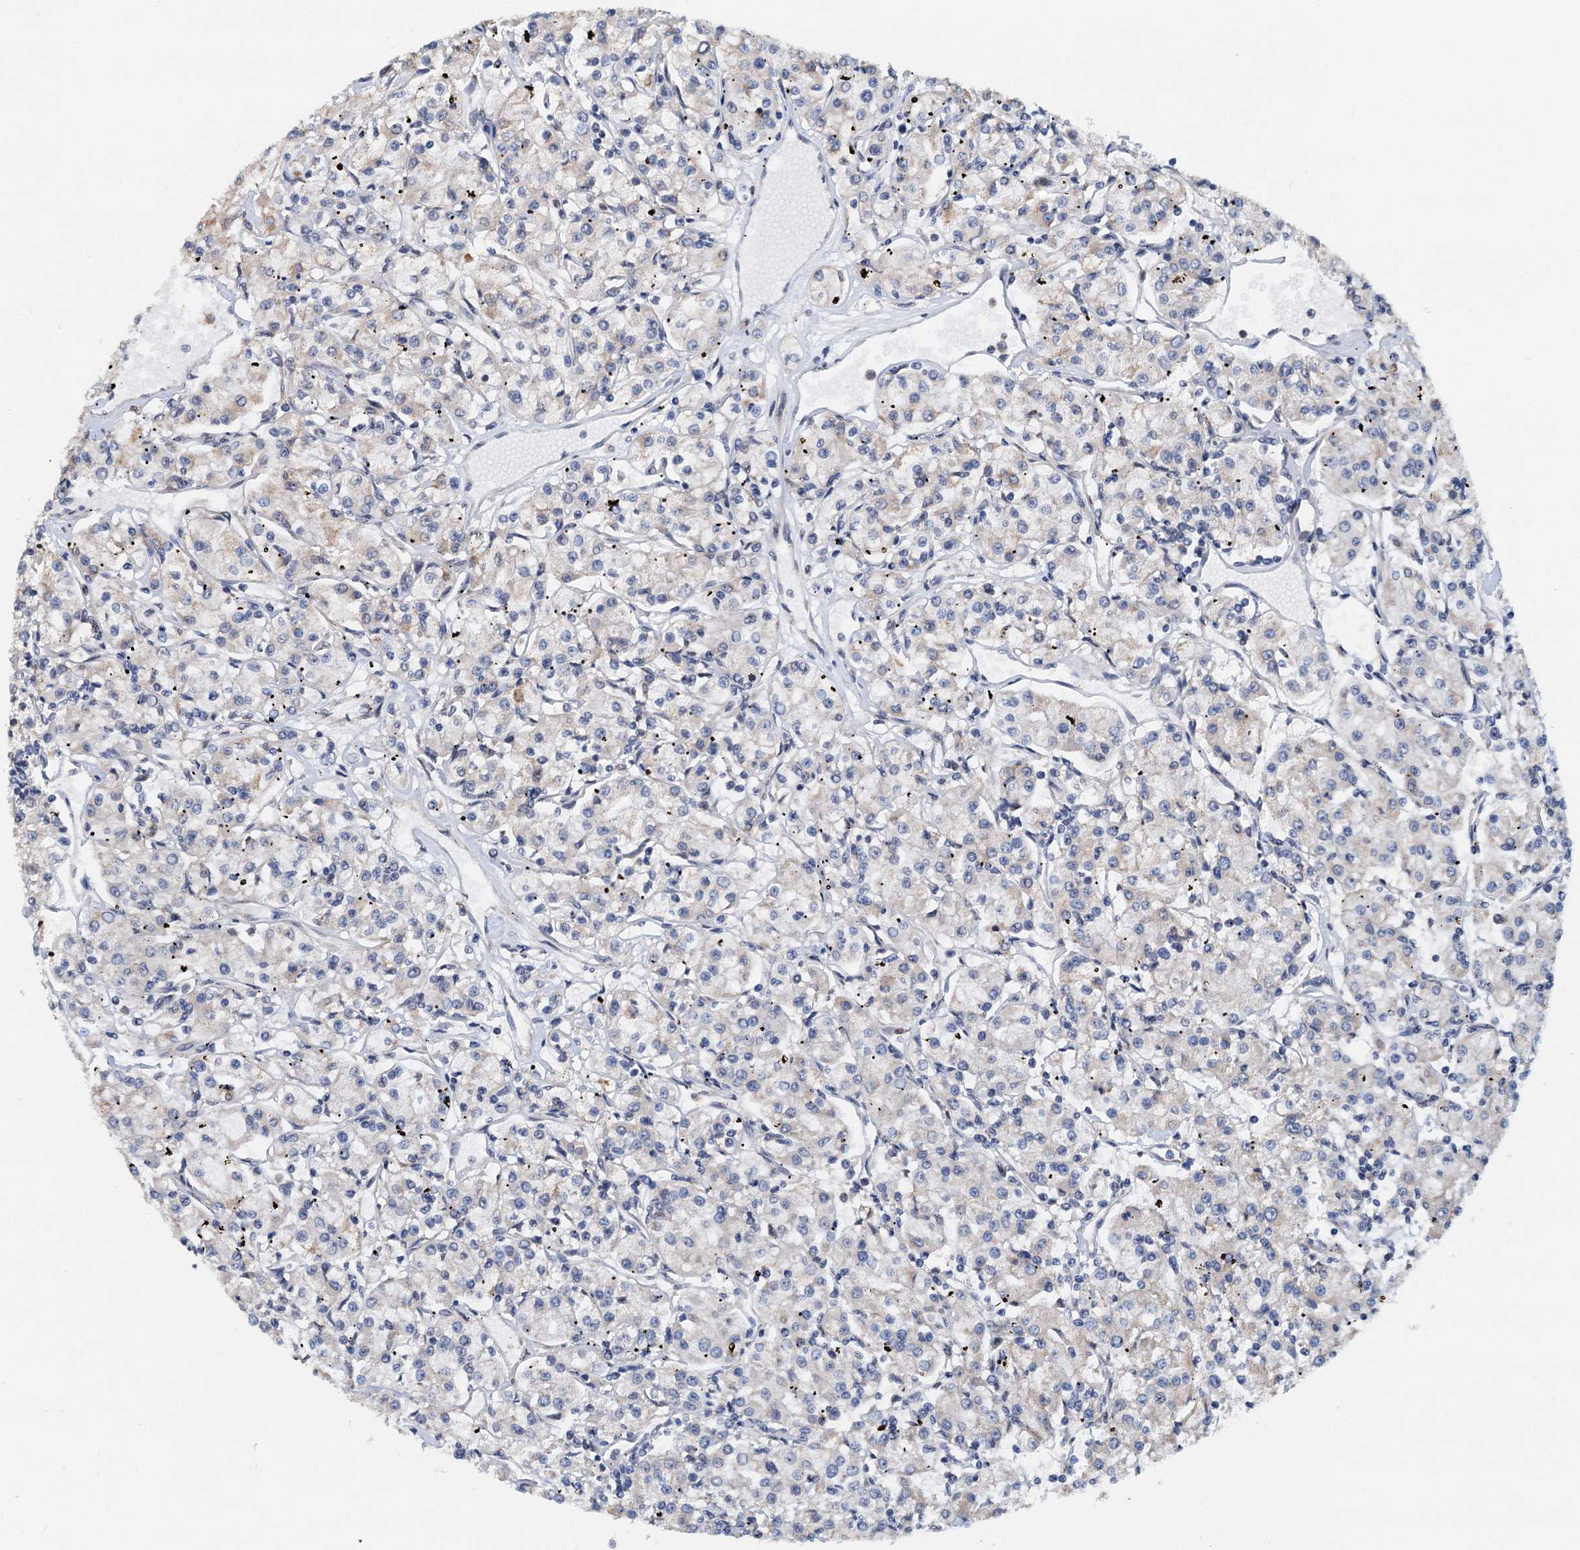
{"staining": {"intensity": "weak", "quantity": "<25%", "location": "cytoplasmic/membranous"}, "tissue": "renal cancer", "cell_type": "Tumor cells", "image_type": "cancer", "snomed": [{"axis": "morphology", "description": "Adenocarcinoma, NOS"}, {"axis": "topography", "description": "Kidney"}], "caption": "An IHC image of renal cancer (adenocarcinoma) is shown. There is no staining in tumor cells of renal cancer (adenocarcinoma).", "gene": "MCMBP", "patient": {"sex": "female", "age": 59}}